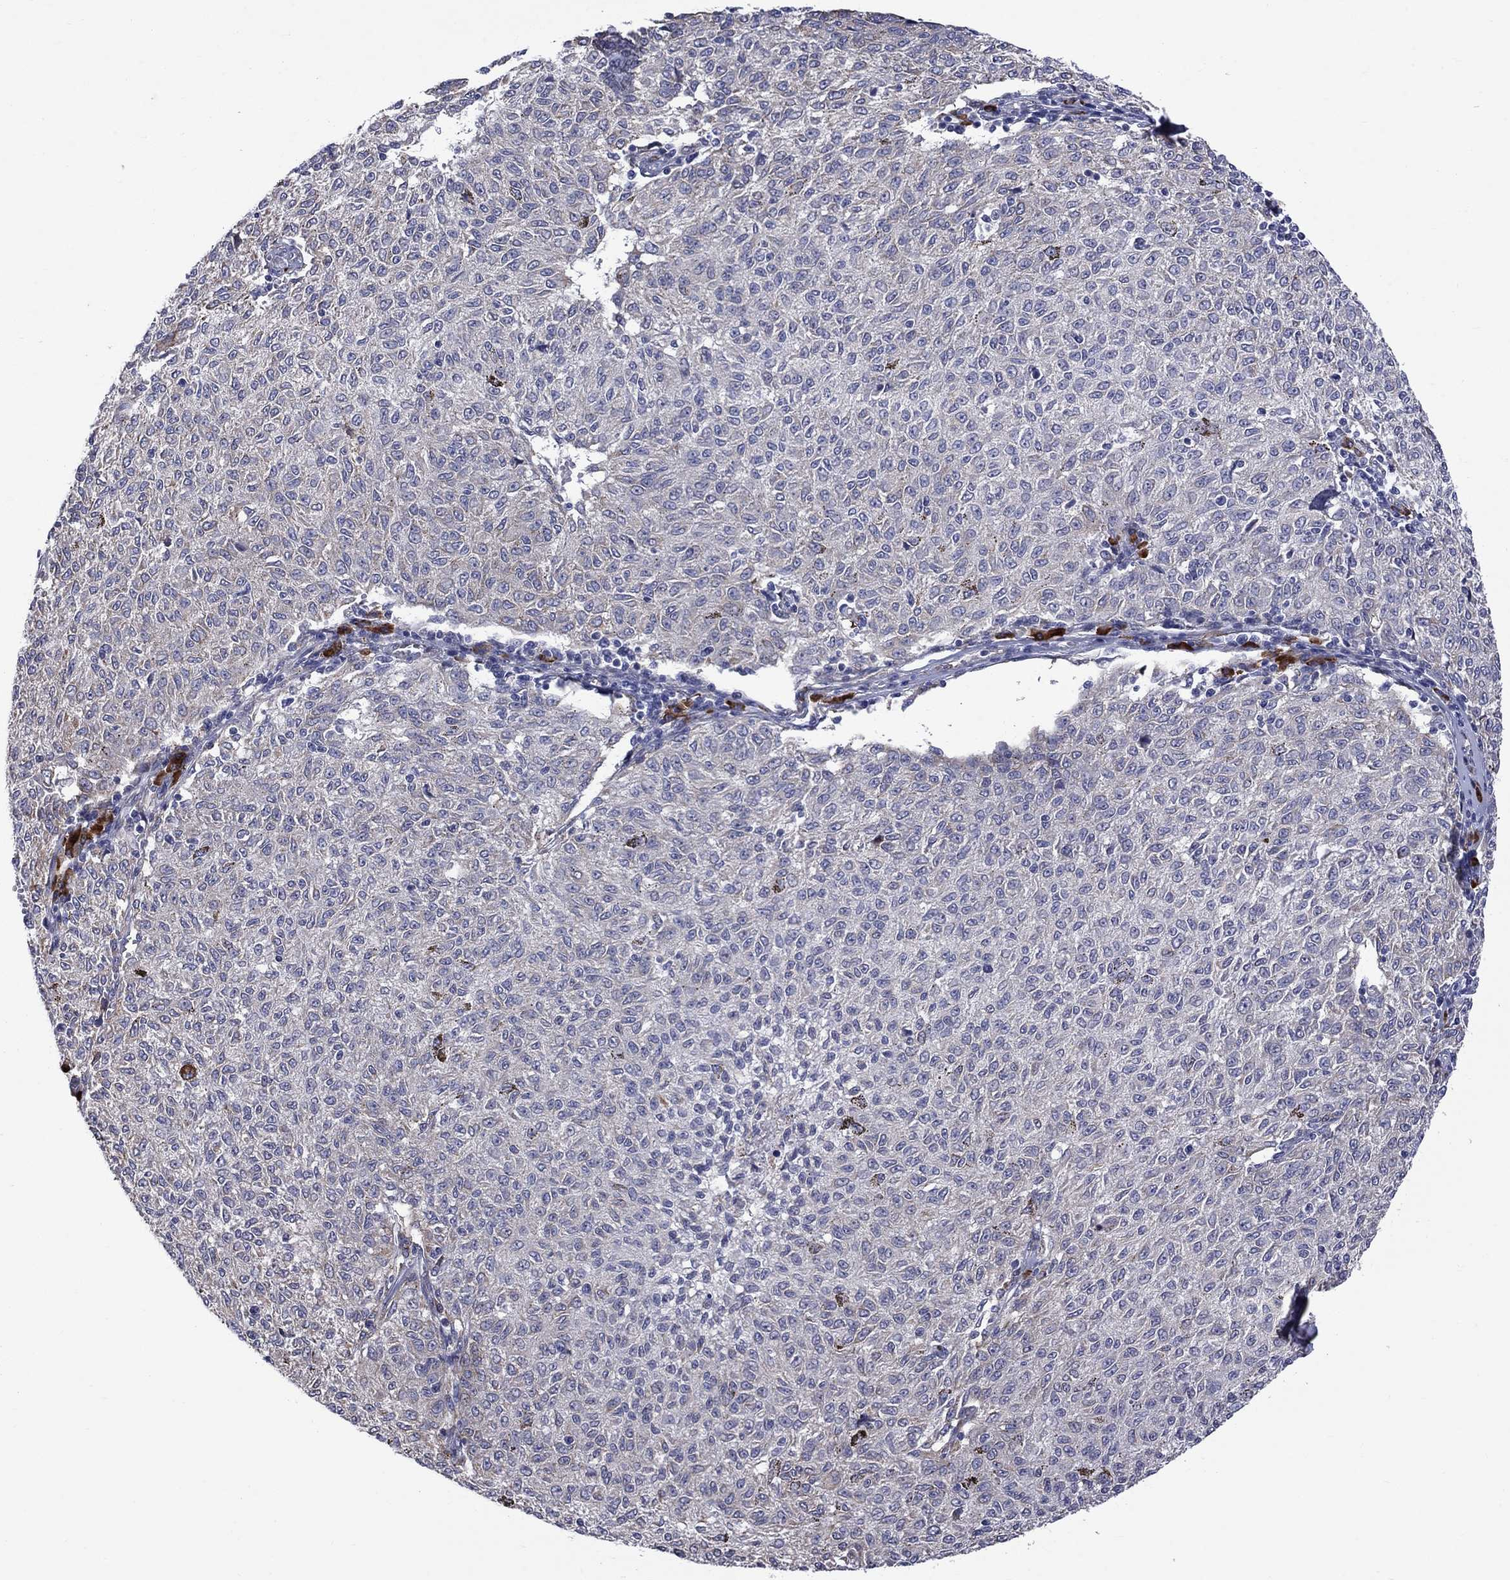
{"staining": {"intensity": "strong", "quantity": "<25%", "location": "cytoplasmic/membranous"}, "tissue": "melanoma", "cell_type": "Tumor cells", "image_type": "cancer", "snomed": [{"axis": "morphology", "description": "Malignant melanoma, NOS"}, {"axis": "topography", "description": "Skin"}], "caption": "Protein staining of melanoma tissue exhibits strong cytoplasmic/membranous expression in approximately <25% of tumor cells. (DAB = brown stain, brightfield microscopy at high magnification).", "gene": "ASNS", "patient": {"sex": "female", "age": 72}}